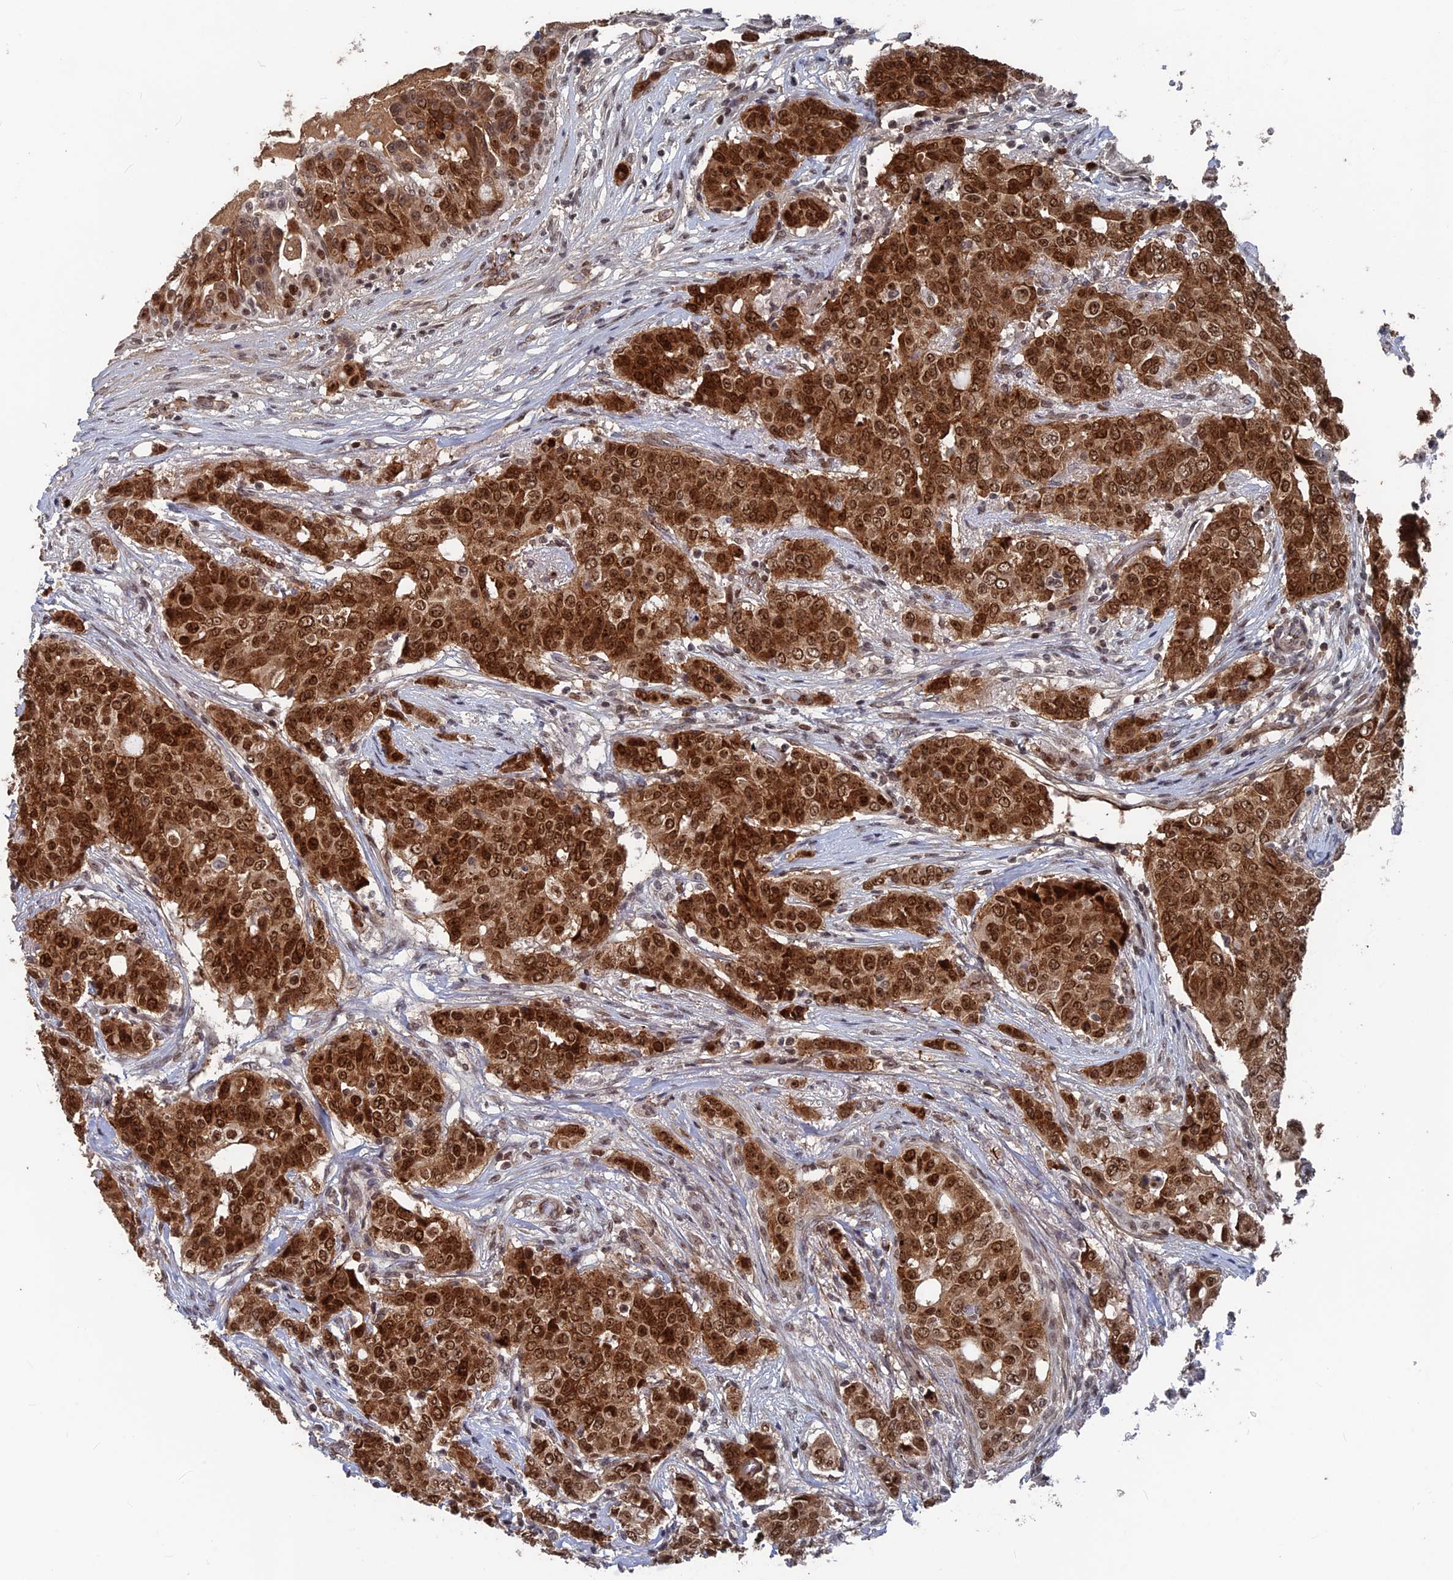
{"staining": {"intensity": "strong", "quantity": ">75%", "location": "cytoplasmic/membranous,nuclear"}, "tissue": "breast cancer", "cell_type": "Tumor cells", "image_type": "cancer", "snomed": [{"axis": "morphology", "description": "Lobular carcinoma"}, {"axis": "topography", "description": "Breast"}], "caption": "Immunohistochemistry histopathology image of neoplastic tissue: breast cancer stained using IHC displays high levels of strong protein expression localized specifically in the cytoplasmic/membranous and nuclear of tumor cells, appearing as a cytoplasmic/membranous and nuclear brown color.", "gene": "SH3D21", "patient": {"sex": "female", "age": 51}}